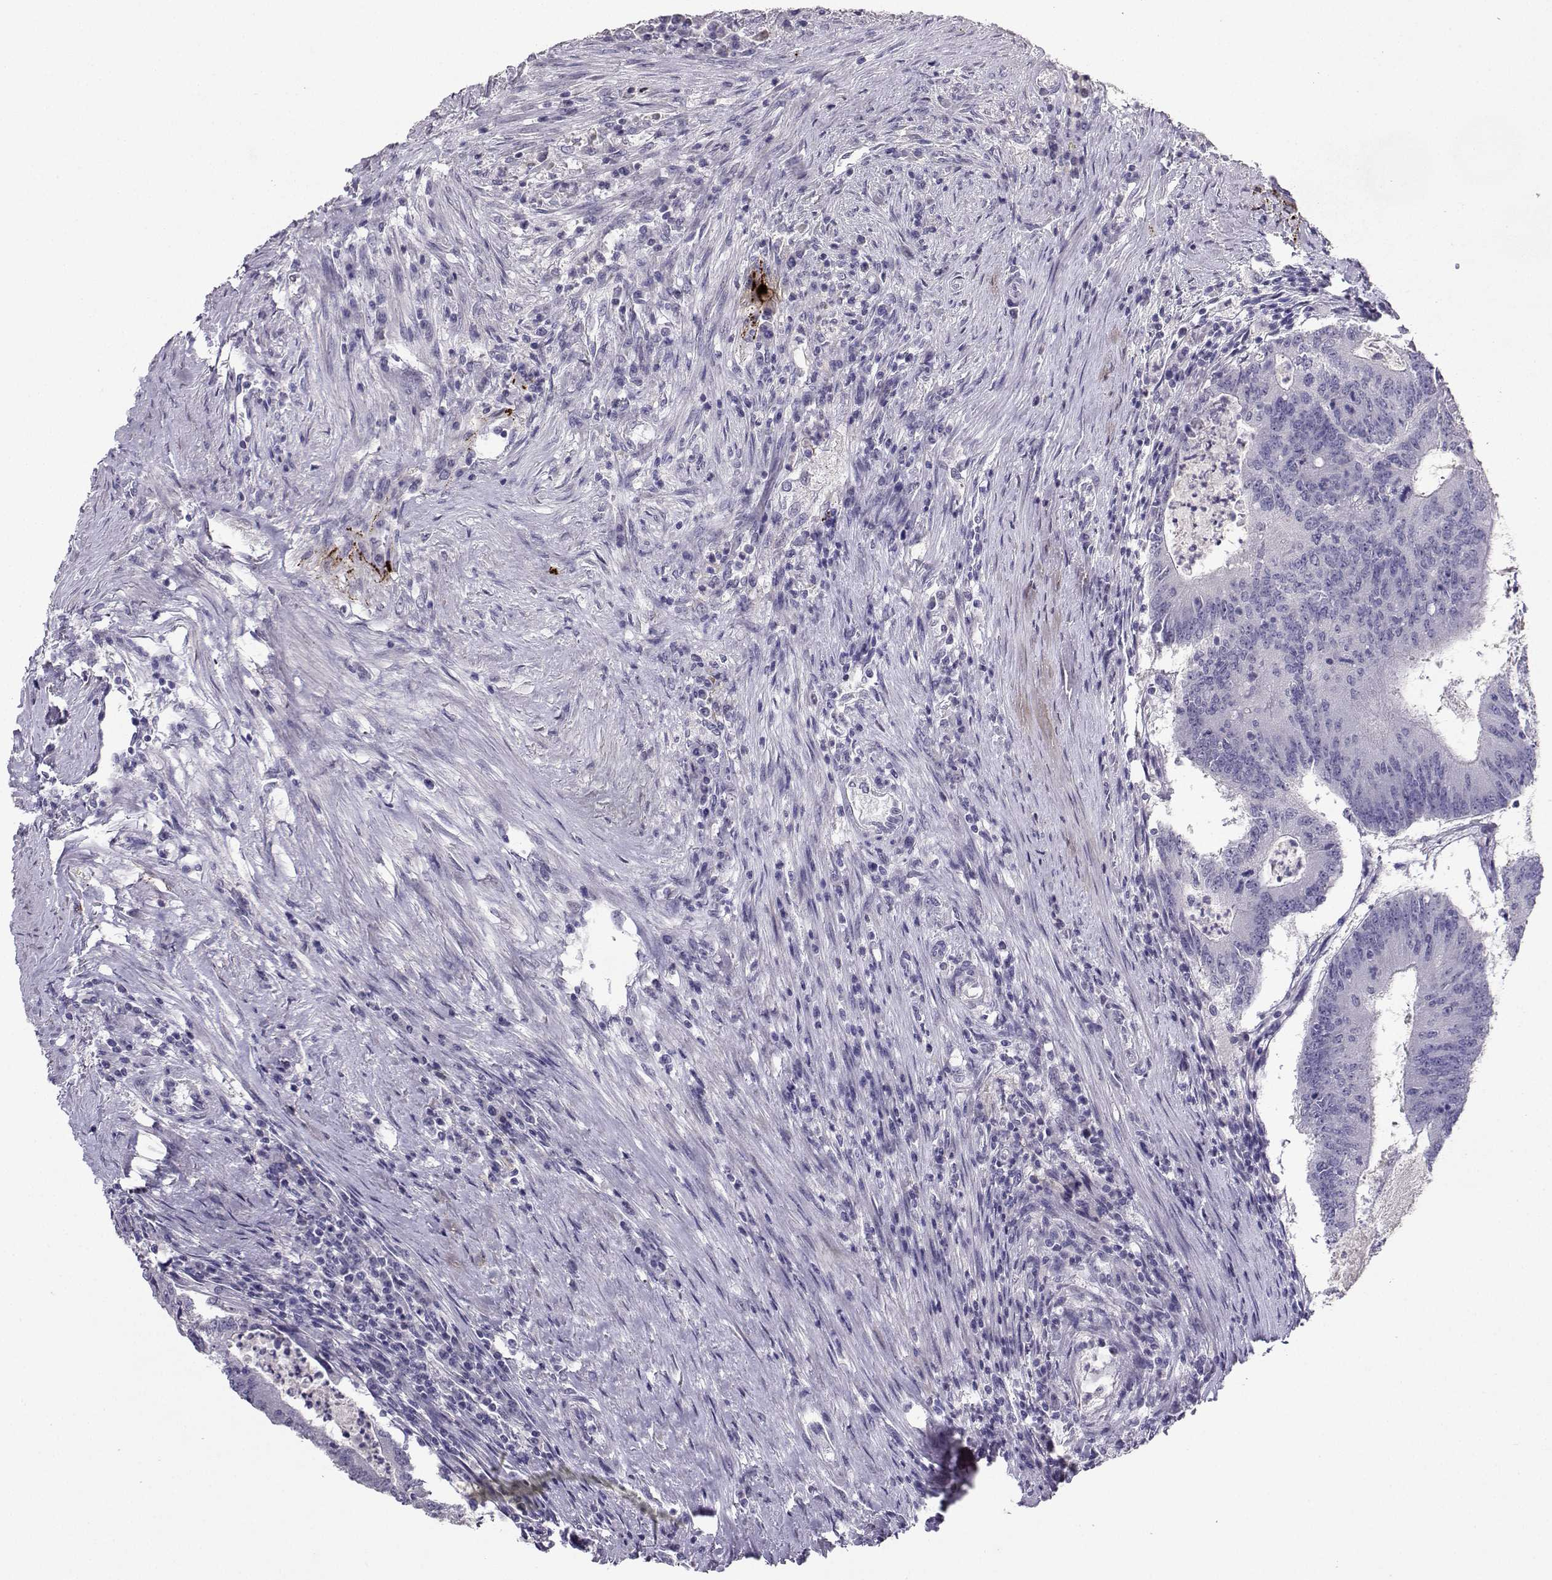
{"staining": {"intensity": "negative", "quantity": "none", "location": "none"}, "tissue": "colorectal cancer", "cell_type": "Tumor cells", "image_type": "cancer", "snomed": [{"axis": "morphology", "description": "Adenocarcinoma, NOS"}, {"axis": "topography", "description": "Colon"}], "caption": "Photomicrograph shows no protein staining in tumor cells of adenocarcinoma (colorectal) tissue.", "gene": "CARTPT", "patient": {"sex": "female", "age": 70}}